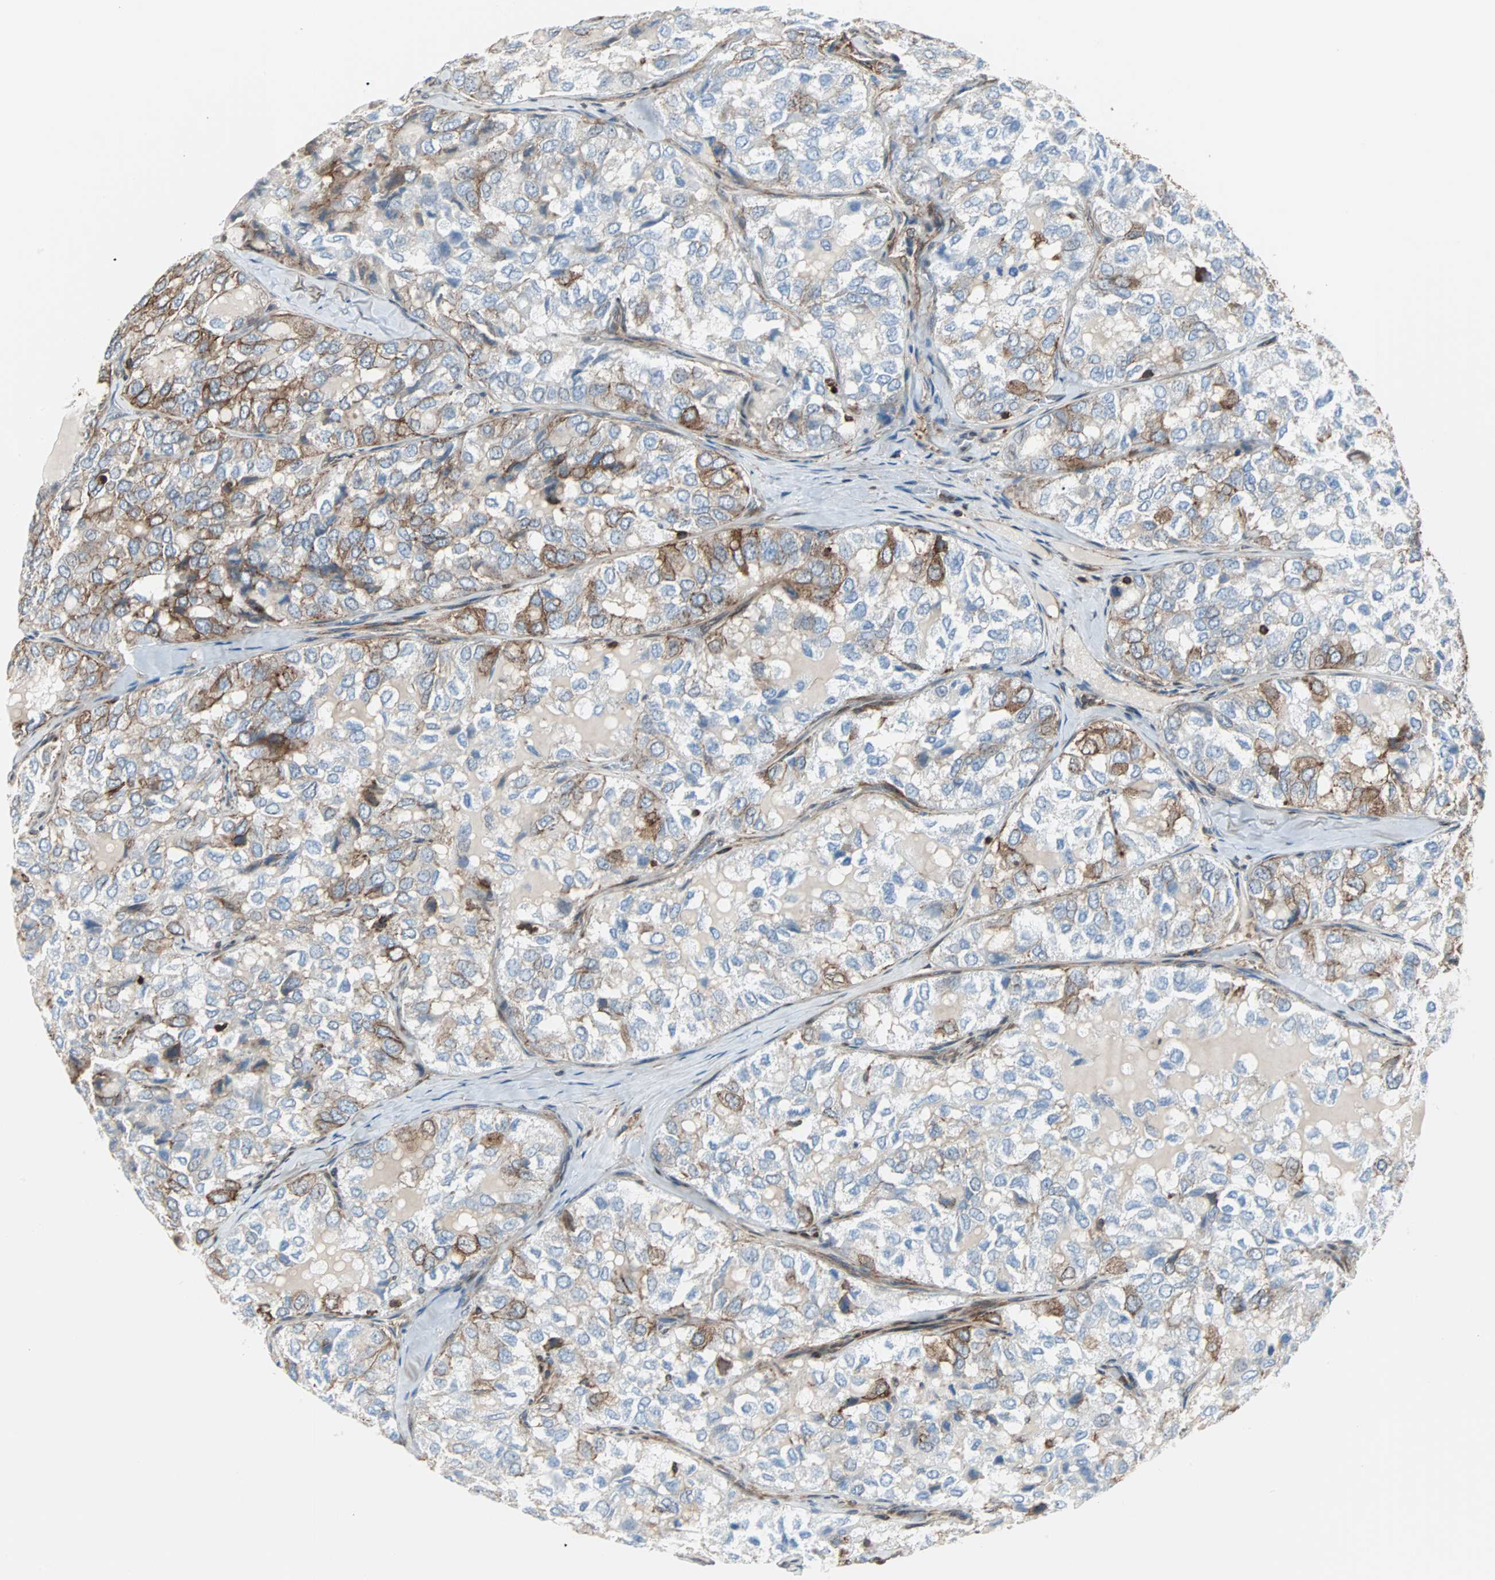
{"staining": {"intensity": "strong", "quantity": "25%-75%", "location": "cytoplasmic/membranous"}, "tissue": "thyroid cancer", "cell_type": "Tumor cells", "image_type": "cancer", "snomed": [{"axis": "morphology", "description": "Follicular adenoma carcinoma, NOS"}, {"axis": "topography", "description": "Thyroid gland"}], "caption": "The micrograph displays a brown stain indicating the presence of a protein in the cytoplasmic/membranous of tumor cells in thyroid follicular adenoma carcinoma. (Brightfield microscopy of DAB IHC at high magnification).", "gene": "RELA", "patient": {"sex": "male", "age": 75}}